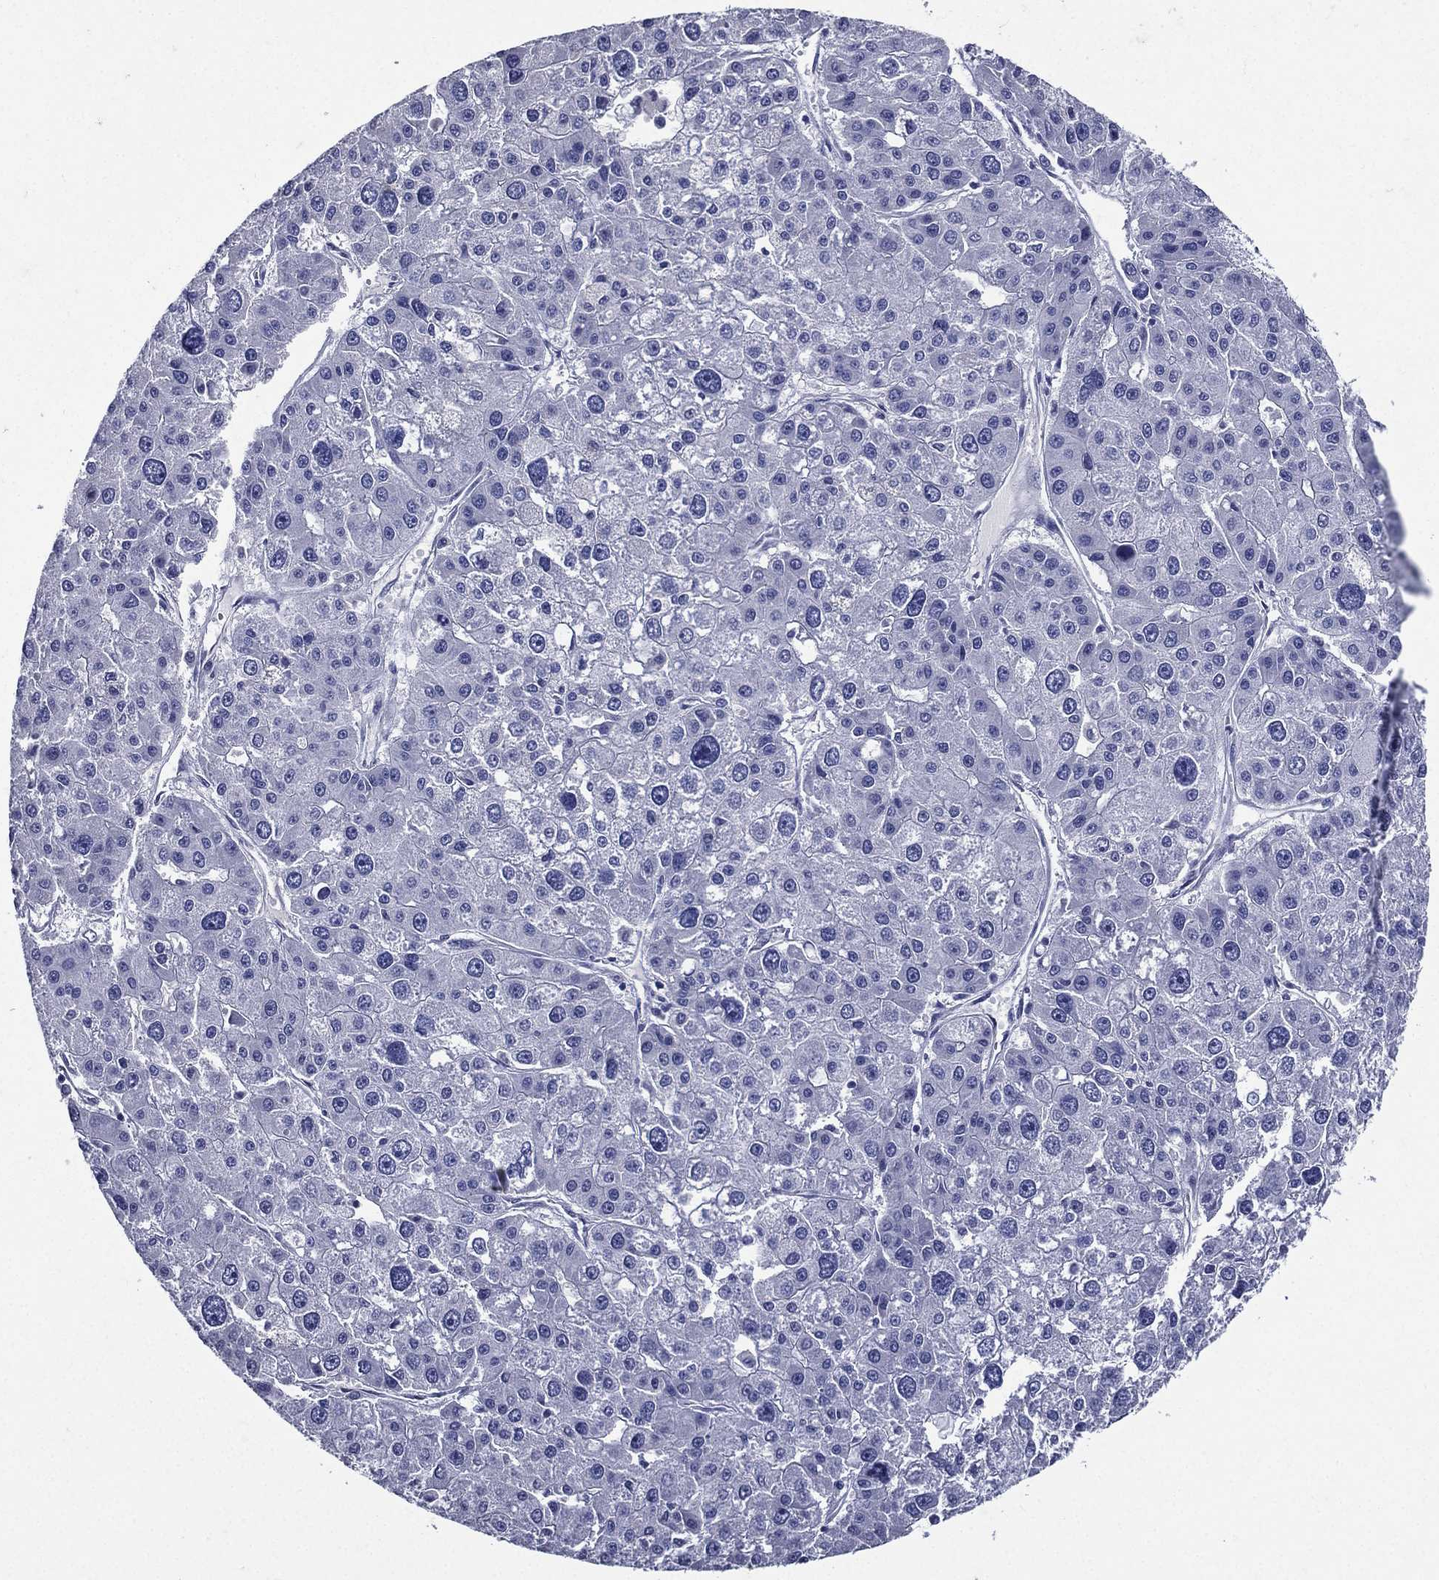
{"staining": {"intensity": "negative", "quantity": "none", "location": "none"}, "tissue": "liver cancer", "cell_type": "Tumor cells", "image_type": "cancer", "snomed": [{"axis": "morphology", "description": "Carcinoma, Hepatocellular, NOS"}, {"axis": "topography", "description": "Liver"}], "caption": "Tumor cells are negative for protein expression in human liver hepatocellular carcinoma. The staining is performed using DAB (3,3'-diaminobenzidine) brown chromogen with nuclei counter-stained in using hematoxylin.", "gene": "TGM1", "patient": {"sex": "male", "age": 73}}